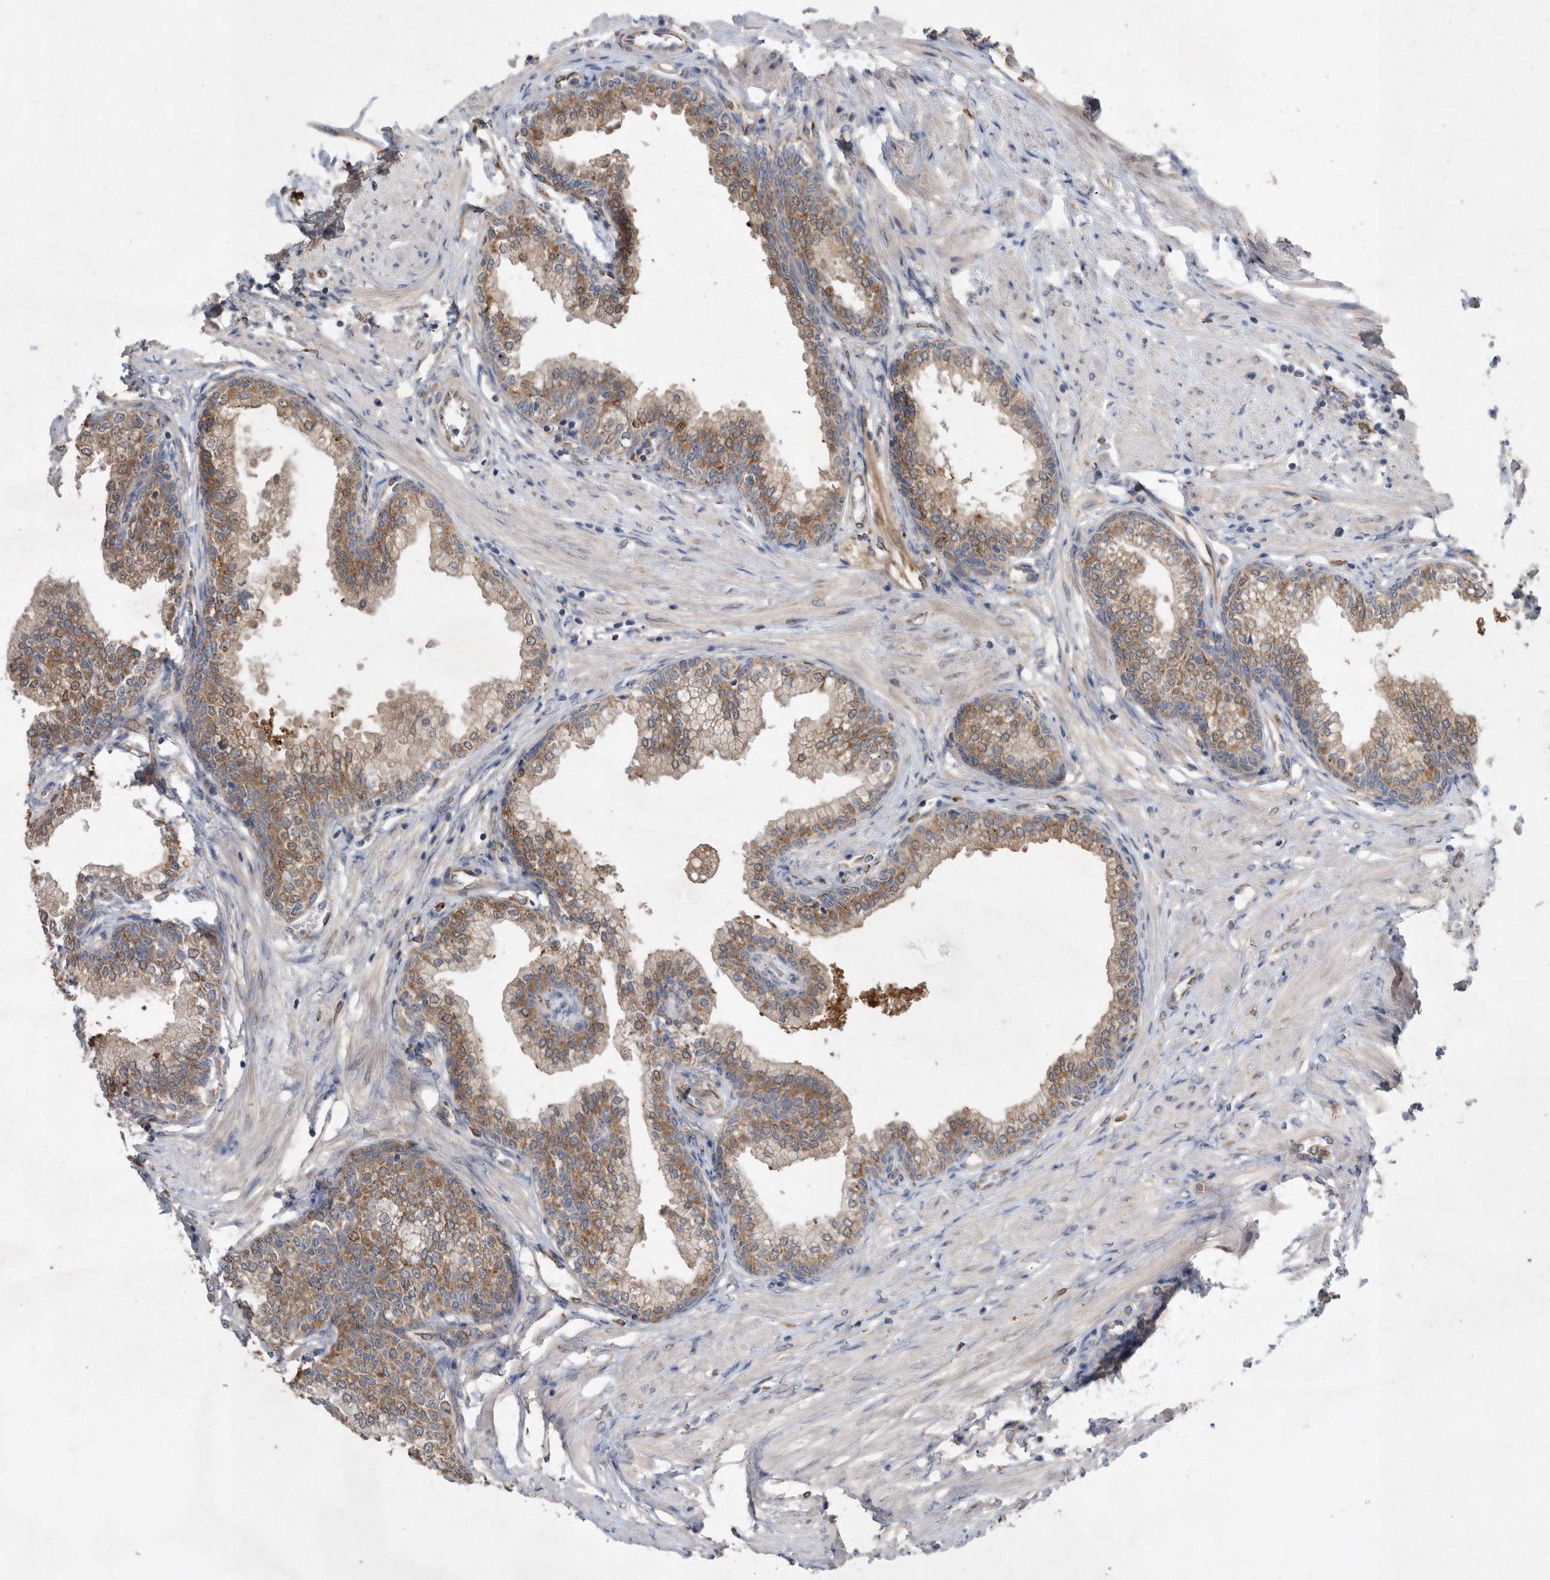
{"staining": {"intensity": "moderate", "quantity": "25%-75%", "location": "cytoplasmic/membranous"}, "tissue": "prostate", "cell_type": "Glandular cells", "image_type": "normal", "snomed": [{"axis": "morphology", "description": "Normal tissue, NOS"}, {"axis": "morphology", "description": "Urothelial carcinoma, Low grade"}, {"axis": "topography", "description": "Urinary bladder"}, {"axis": "topography", "description": "Prostate"}], "caption": "Benign prostate exhibits moderate cytoplasmic/membranous expression in approximately 25%-75% of glandular cells, visualized by immunohistochemistry. The staining was performed using DAB to visualize the protein expression in brown, while the nuclei were stained in blue with hematoxylin (Magnification: 20x).", "gene": "PON2", "patient": {"sex": "male", "age": 60}}